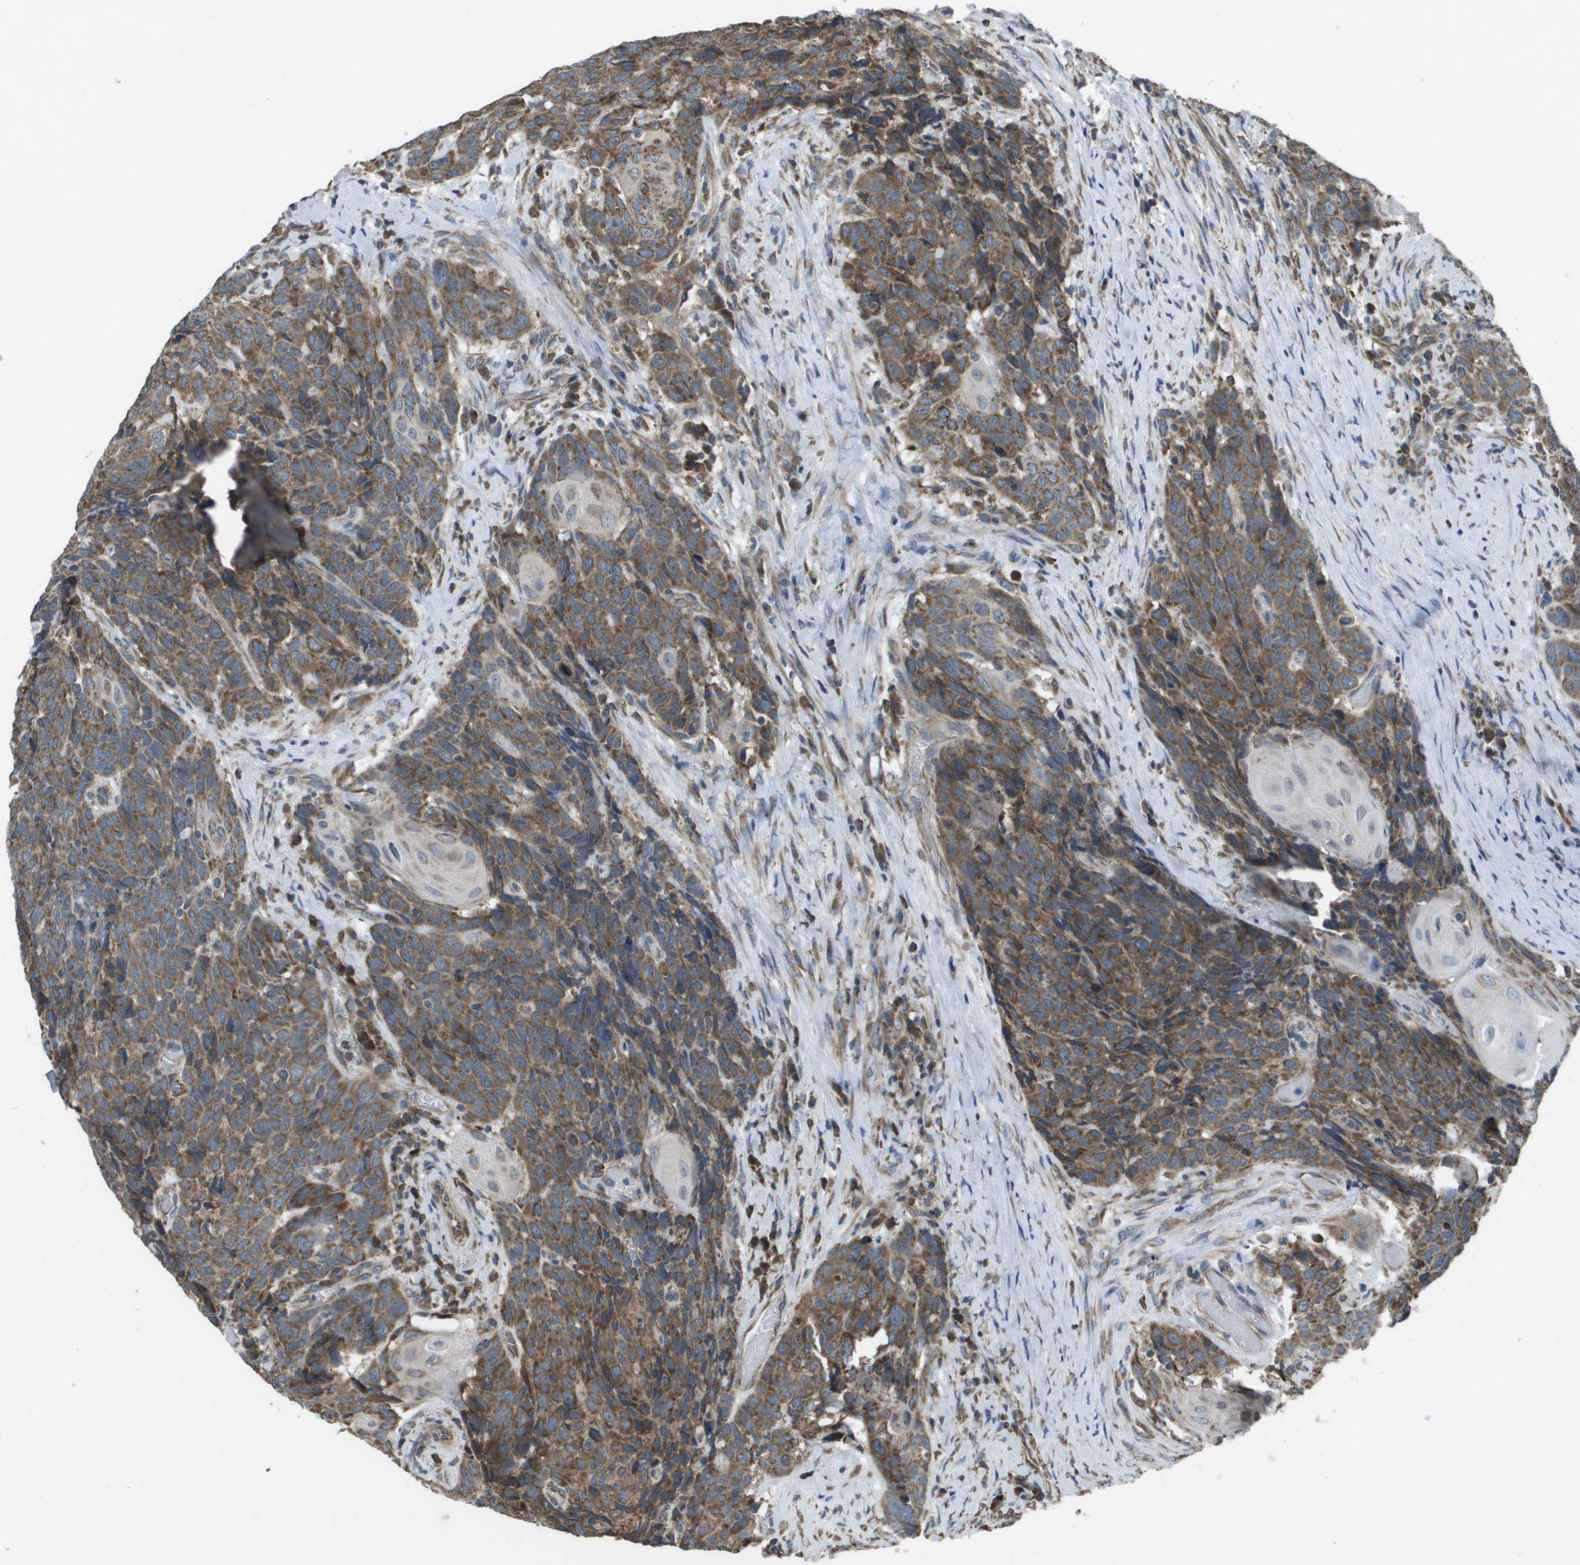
{"staining": {"intensity": "strong", "quantity": ">75%", "location": "cytoplasmic/membranous"}, "tissue": "head and neck cancer", "cell_type": "Tumor cells", "image_type": "cancer", "snomed": [{"axis": "morphology", "description": "Squamous cell carcinoma, NOS"}, {"axis": "topography", "description": "Head-Neck"}], "caption": "A high amount of strong cytoplasmic/membranous positivity is identified in about >75% of tumor cells in head and neck cancer (squamous cell carcinoma) tissue. Ihc stains the protein of interest in brown and the nuclei are stained blue.", "gene": "CLCN2", "patient": {"sex": "male", "age": 66}}